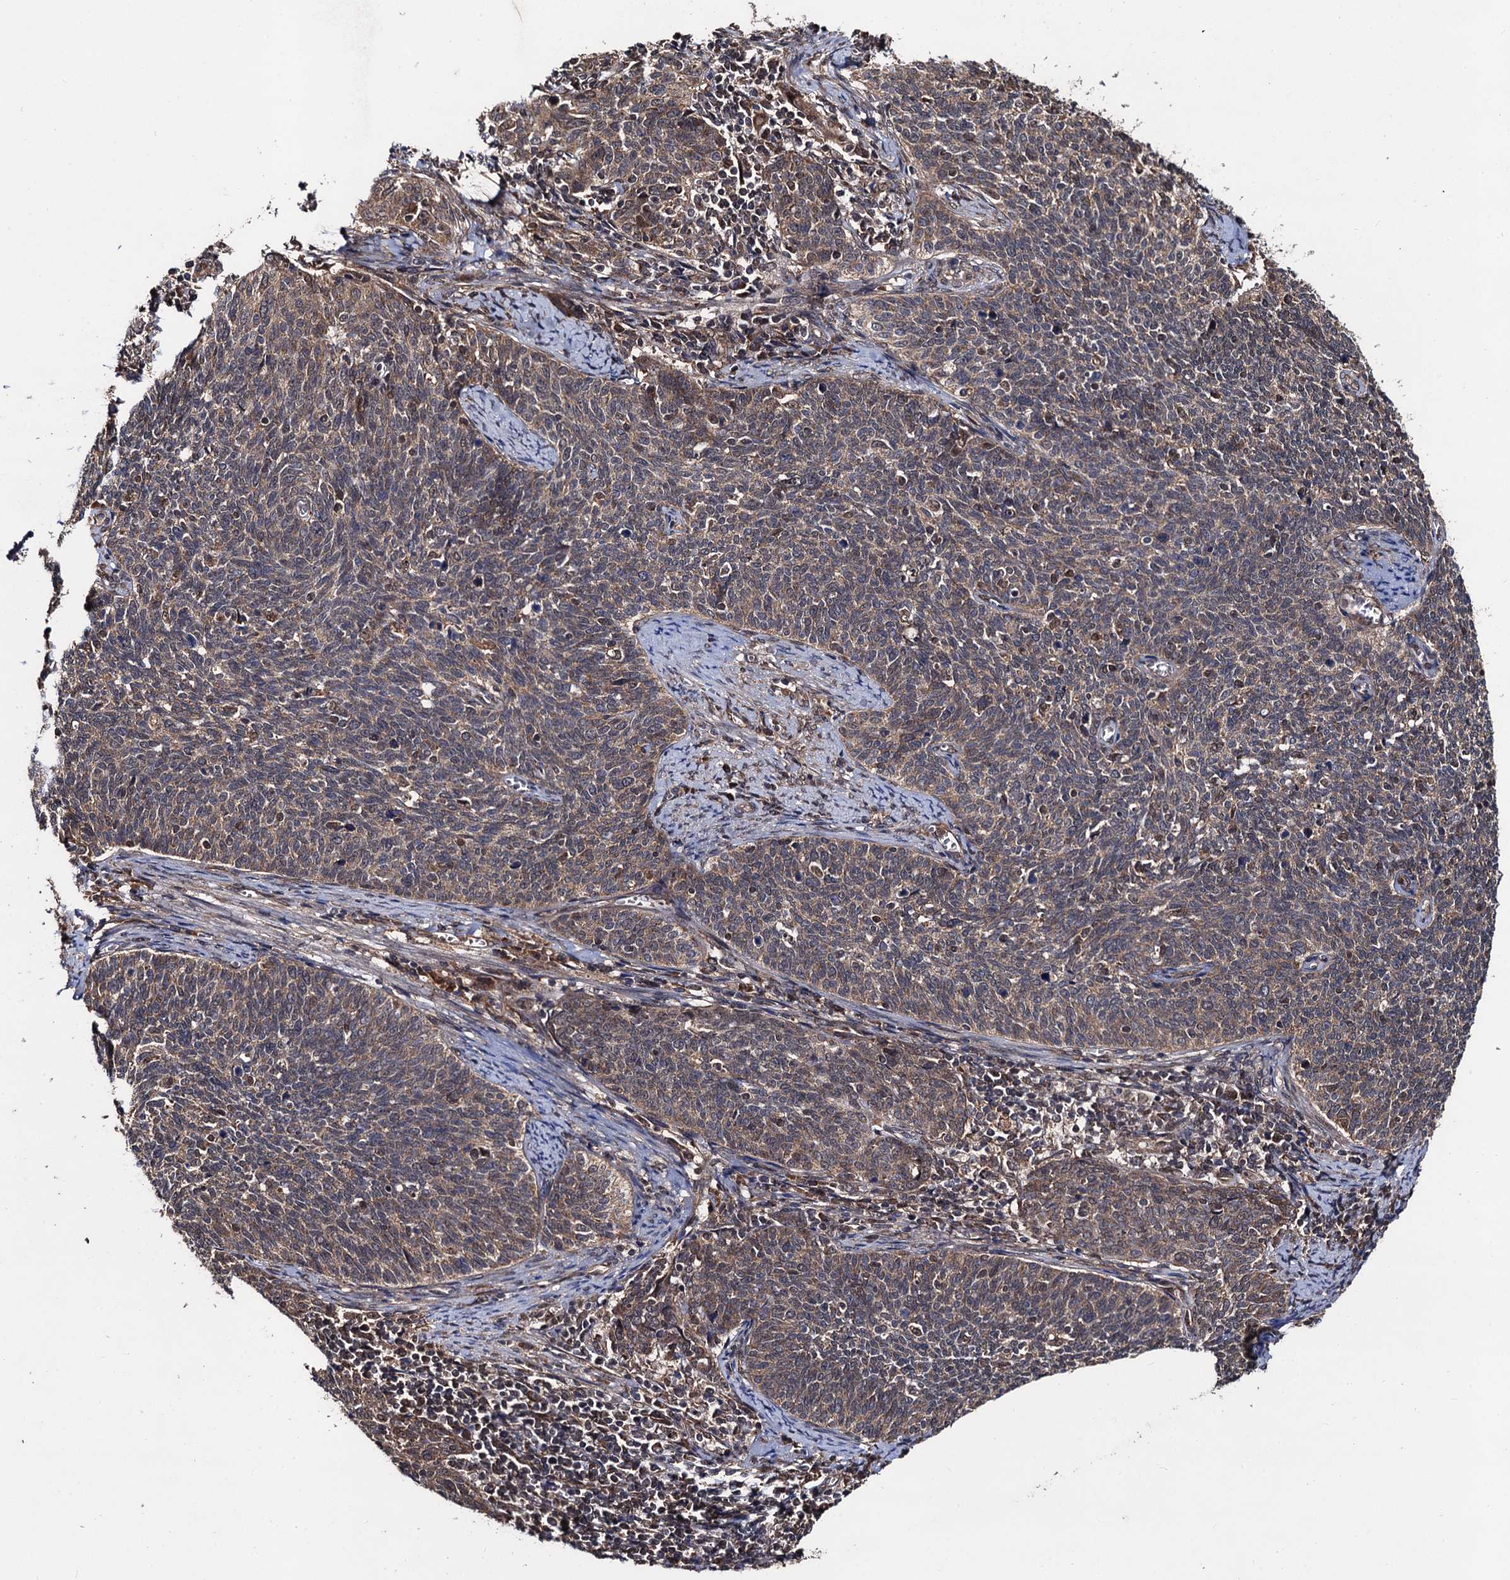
{"staining": {"intensity": "weak", "quantity": "25%-75%", "location": "cytoplasmic/membranous"}, "tissue": "cervical cancer", "cell_type": "Tumor cells", "image_type": "cancer", "snomed": [{"axis": "morphology", "description": "Squamous cell carcinoma, NOS"}, {"axis": "topography", "description": "Cervix"}], "caption": "A brown stain highlights weak cytoplasmic/membranous staining of a protein in human cervical cancer (squamous cell carcinoma) tumor cells.", "gene": "MIER2", "patient": {"sex": "female", "age": 39}}